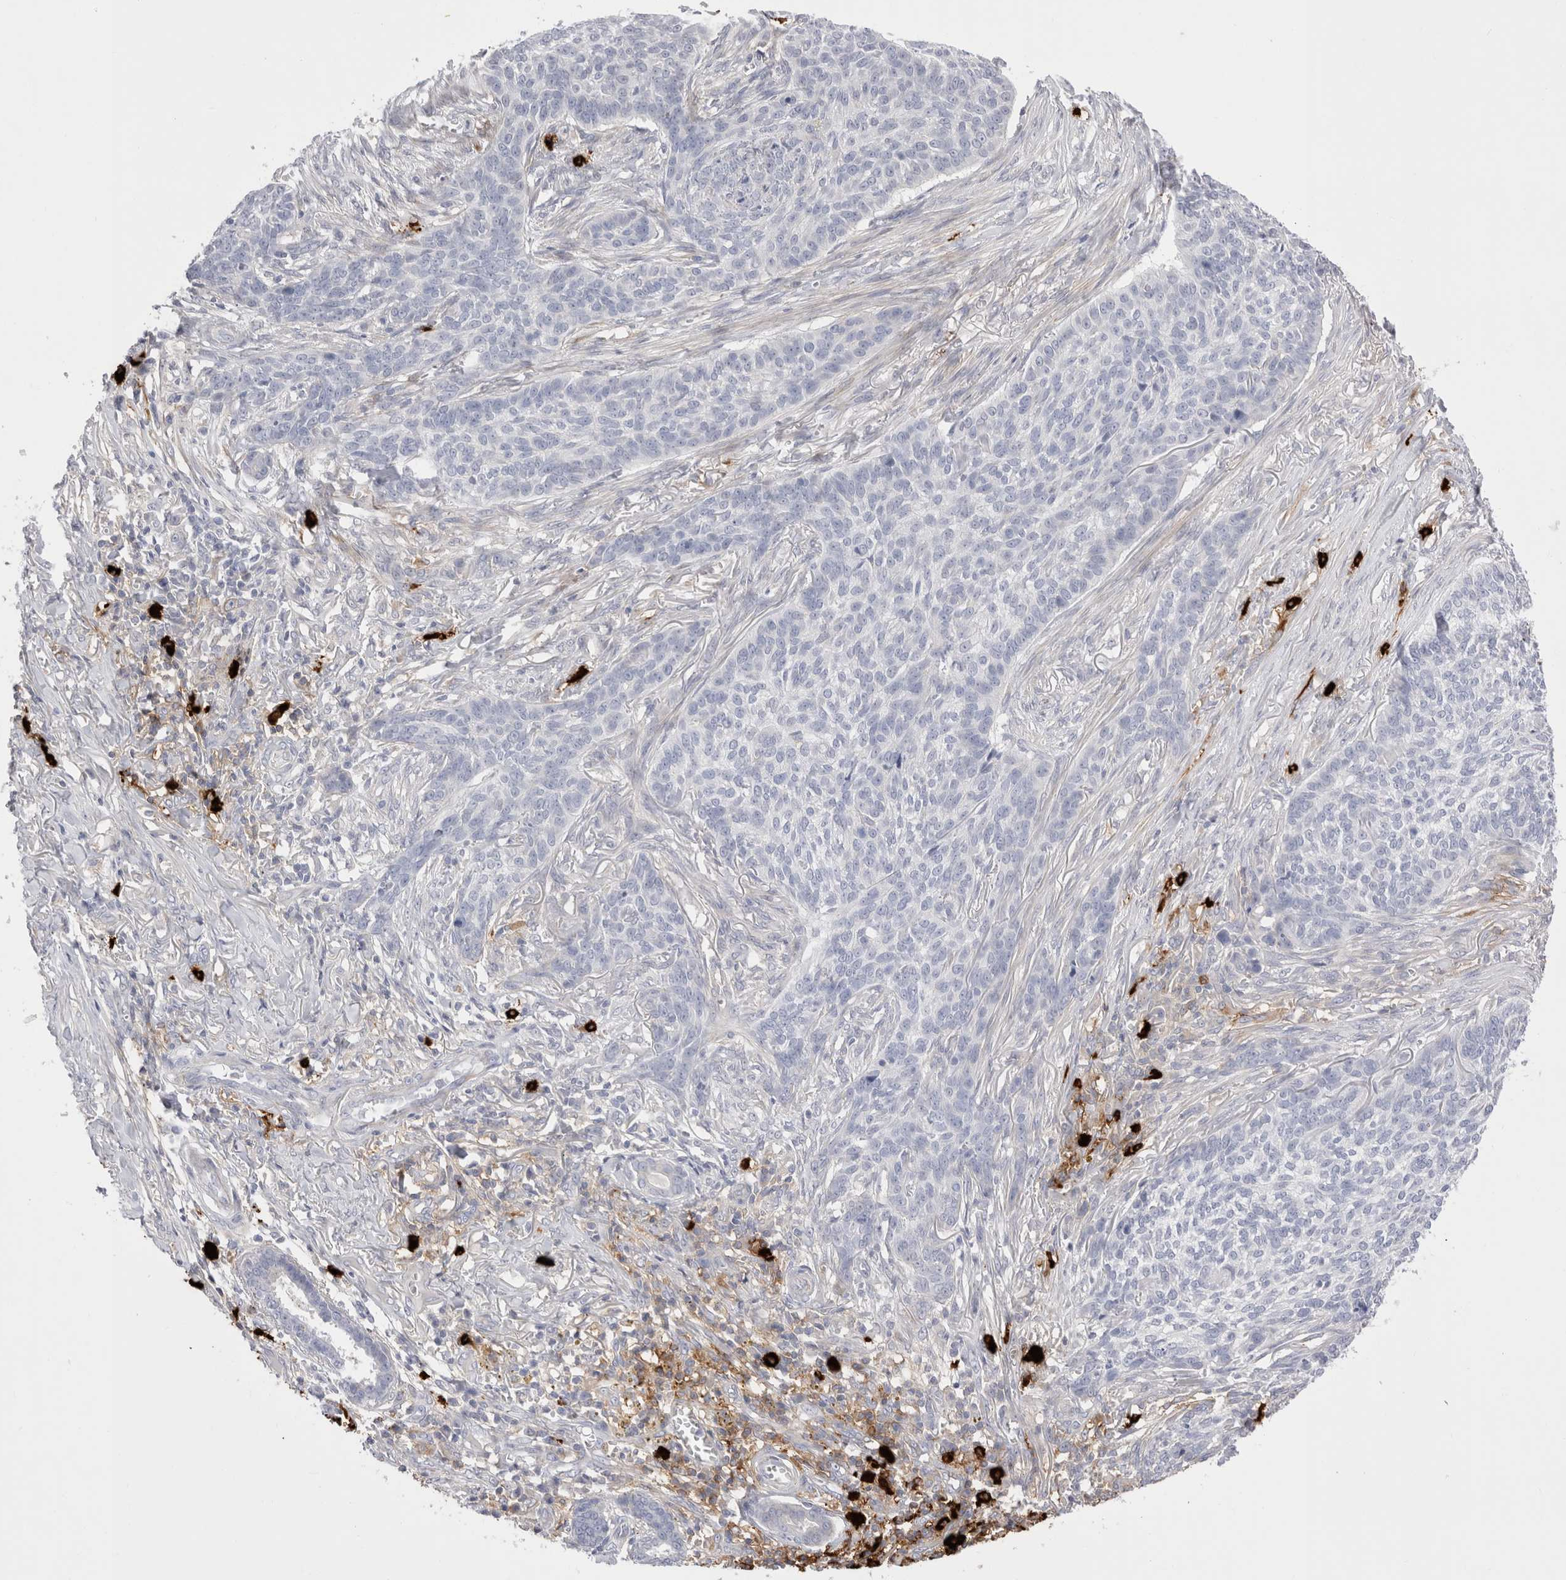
{"staining": {"intensity": "negative", "quantity": "none", "location": "none"}, "tissue": "skin cancer", "cell_type": "Tumor cells", "image_type": "cancer", "snomed": [{"axis": "morphology", "description": "Basal cell carcinoma"}, {"axis": "topography", "description": "Skin"}], "caption": "Immunohistochemistry (IHC) micrograph of neoplastic tissue: basal cell carcinoma (skin) stained with DAB (3,3'-diaminobenzidine) demonstrates no significant protein expression in tumor cells.", "gene": "SPINK2", "patient": {"sex": "male", "age": 85}}